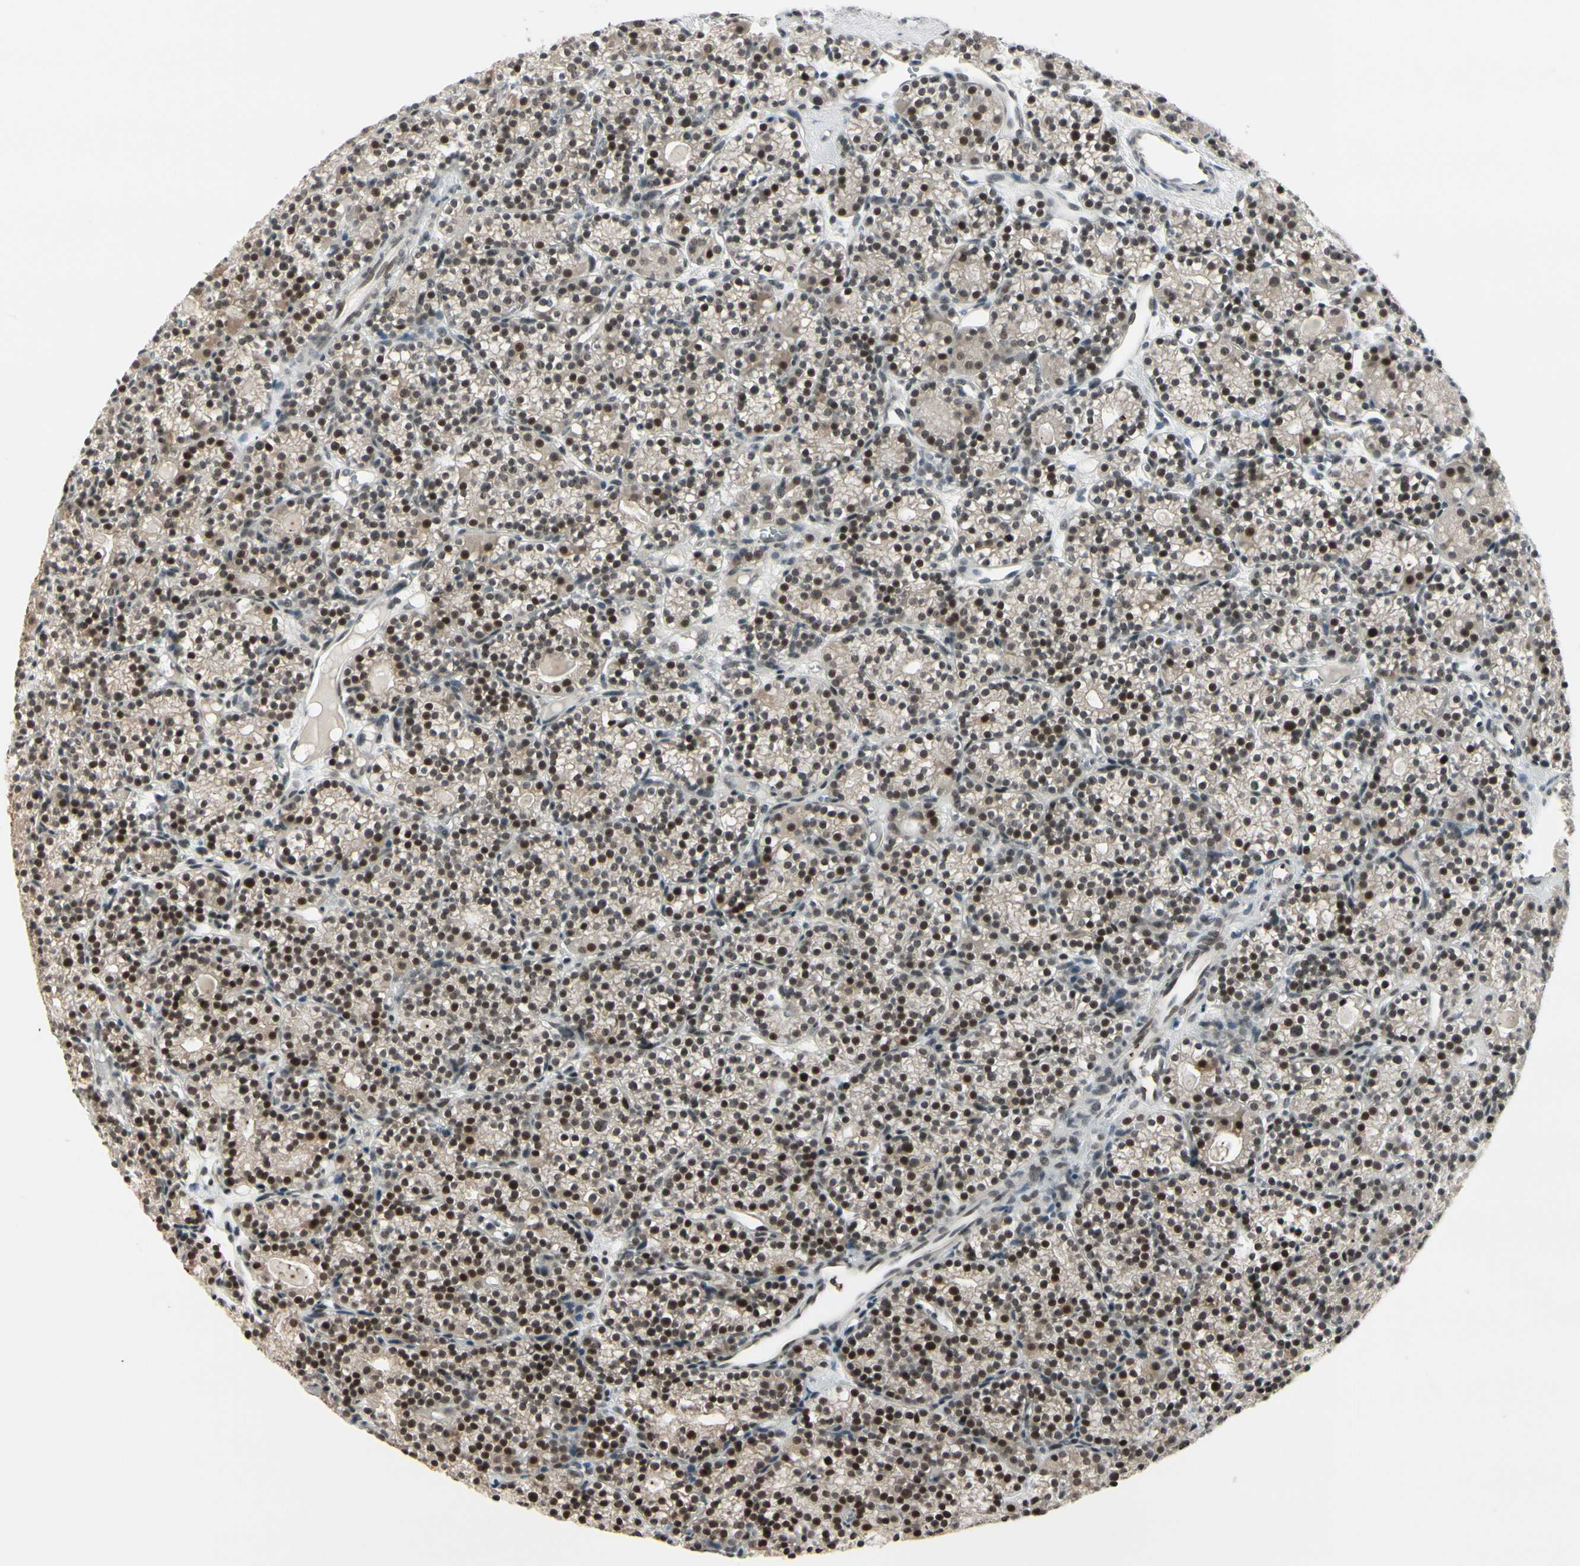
{"staining": {"intensity": "strong", "quantity": ">75%", "location": "nuclear"}, "tissue": "parathyroid gland", "cell_type": "Glandular cells", "image_type": "normal", "snomed": [{"axis": "morphology", "description": "Normal tissue, NOS"}, {"axis": "topography", "description": "Parathyroid gland"}], "caption": "Immunohistochemical staining of benign human parathyroid gland displays high levels of strong nuclear staining in about >75% of glandular cells.", "gene": "CHAMP1", "patient": {"sex": "female", "age": 64}}